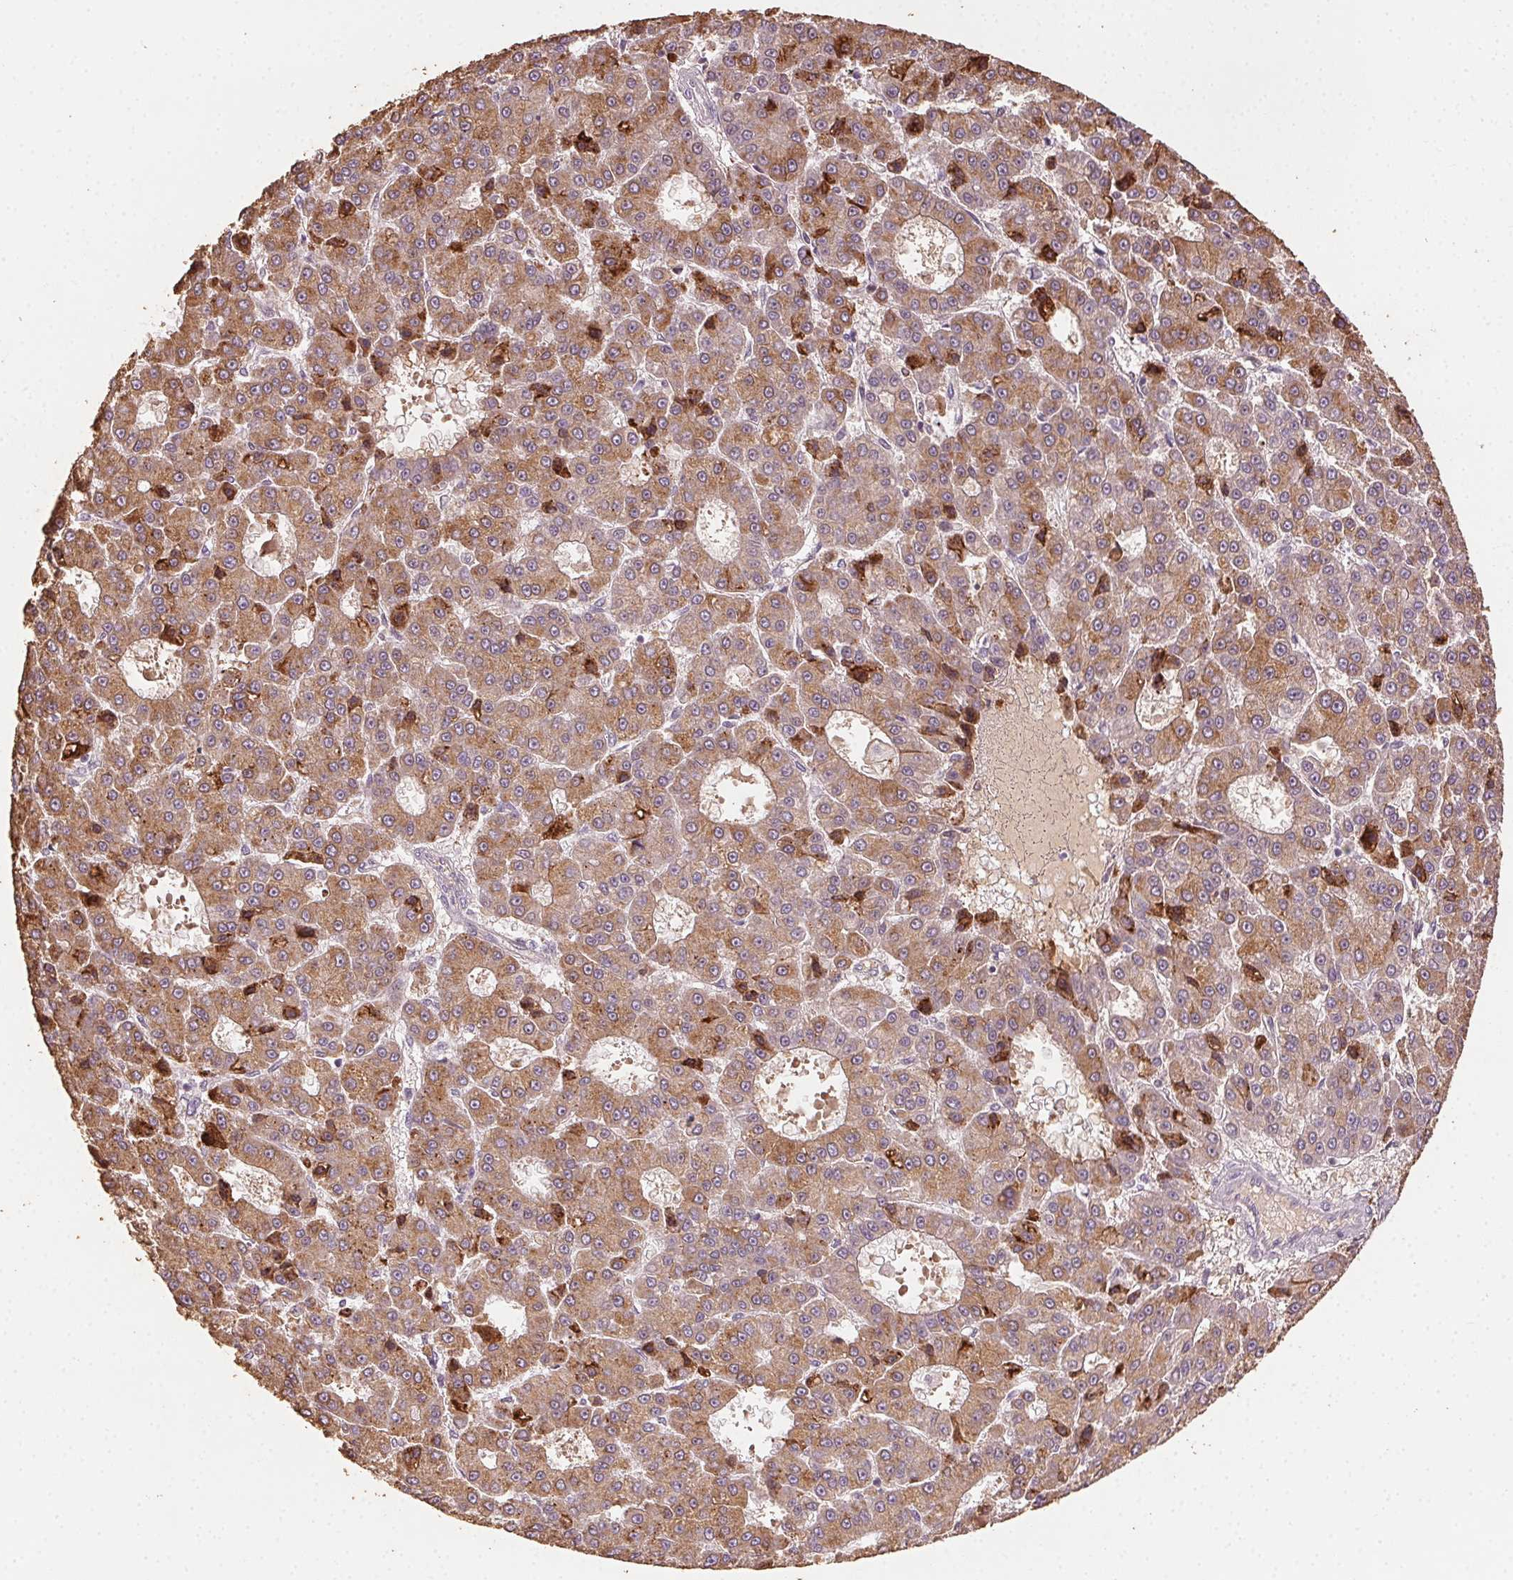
{"staining": {"intensity": "moderate", "quantity": ">75%", "location": "cytoplasmic/membranous"}, "tissue": "liver cancer", "cell_type": "Tumor cells", "image_type": "cancer", "snomed": [{"axis": "morphology", "description": "Carcinoma, Hepatocellular, NOS"}, {"axis": "topography", "description": "Liver"}], "caption": "Liver cancer (hepatocellular carcinoma) tissue demonstrates moderate cytoplasmic/membranous staining in about >75% of tumor cells, visualized by immunohistochemistry.", "gene": "TUB", "patient": {"sex": "male", "age": 70}}